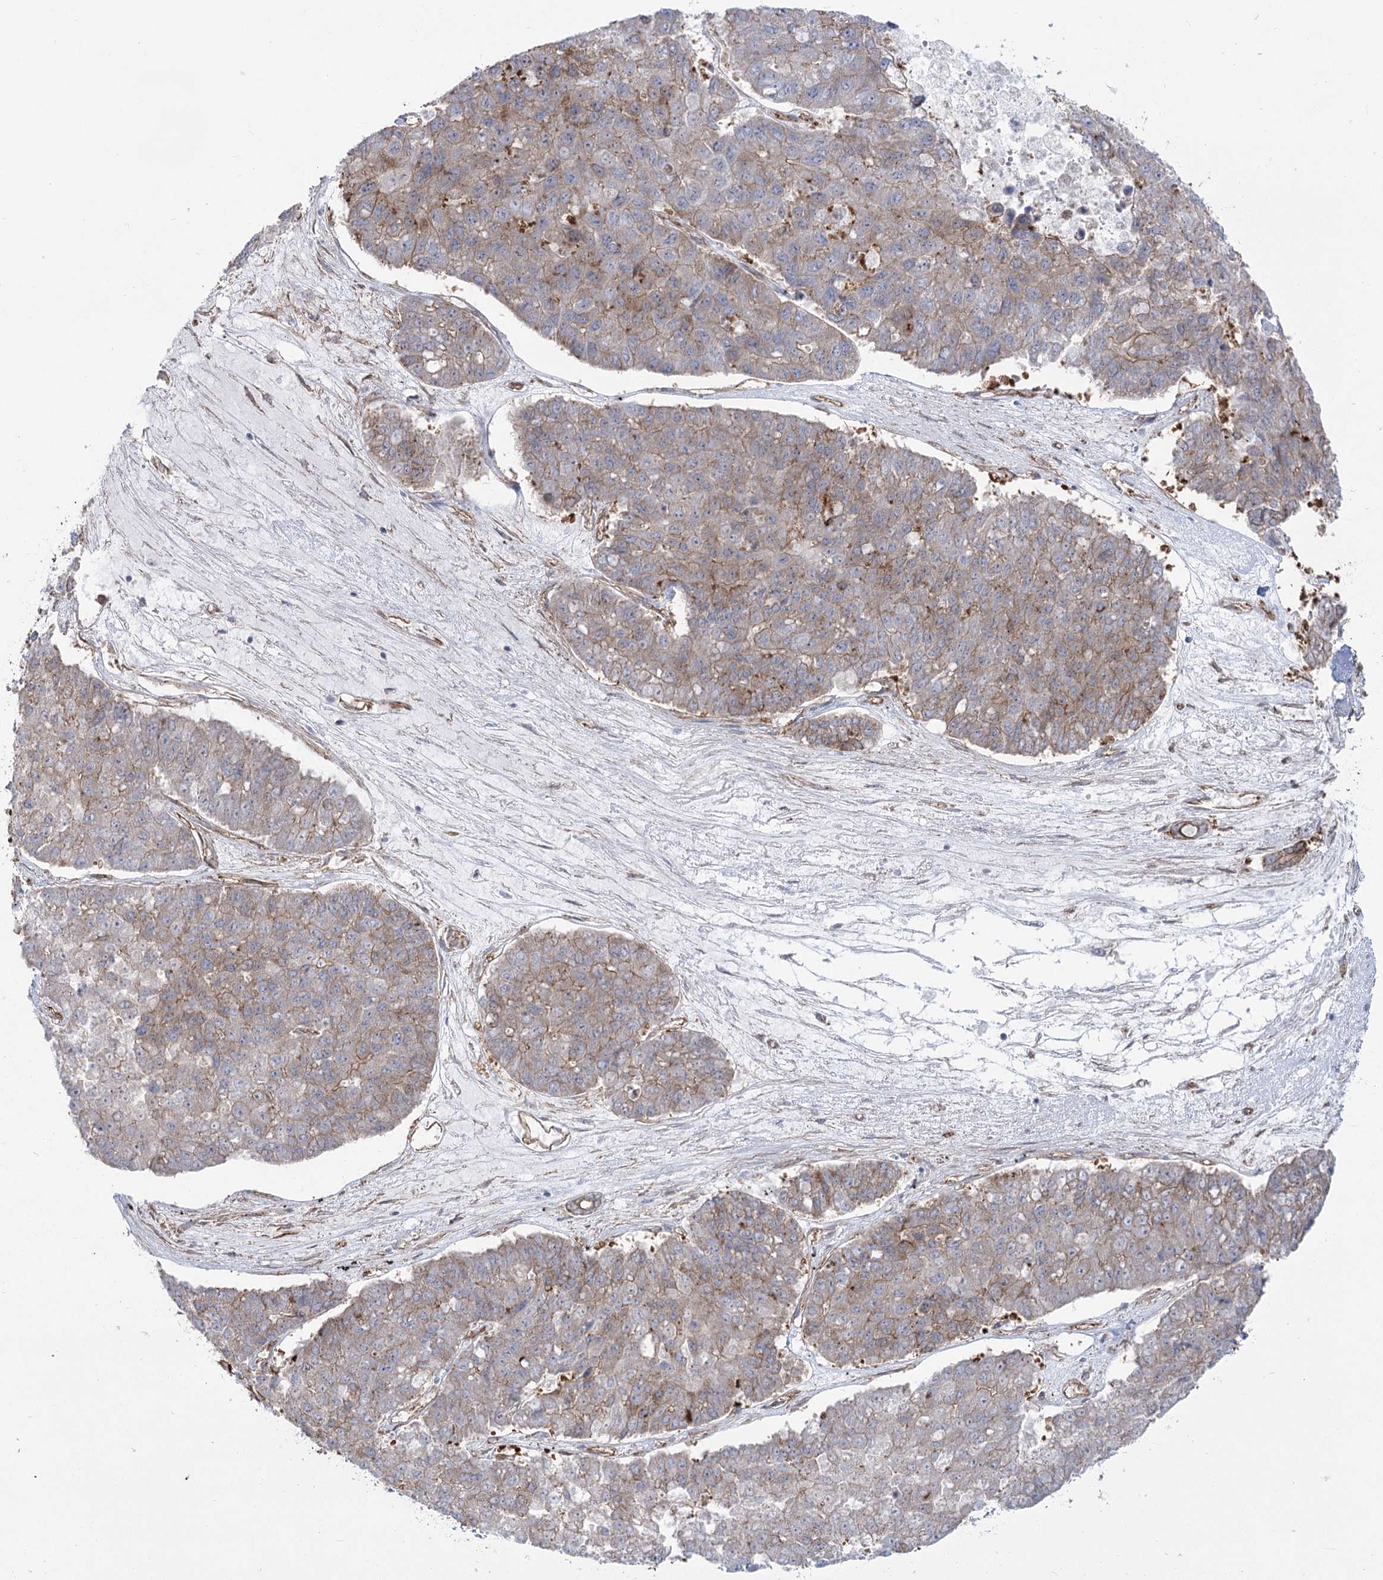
{"staining": {"intensity": "weak", "quantity": "25%-75%", "location": "cytoplasmic/membranous"}, "tissue": "pancreatic cancer", "cell_type": "Tumor cells", "image_type": "cancer", "snomed": [{"axis": "morphology", "description": "Adenocarcinoma, NOS"}, {"axis": "topography", "description": "Pancreas"}], "caption": "Immunohistochemical staining of pancreatic cancer (adenocarcinoma) exhibits weak cytoplasmic/membranous protein positivity in approximately 25%-75% of tumor cells.", "gene": "PLEKHA5", "patient": {"sex": "male", "age": 50}}